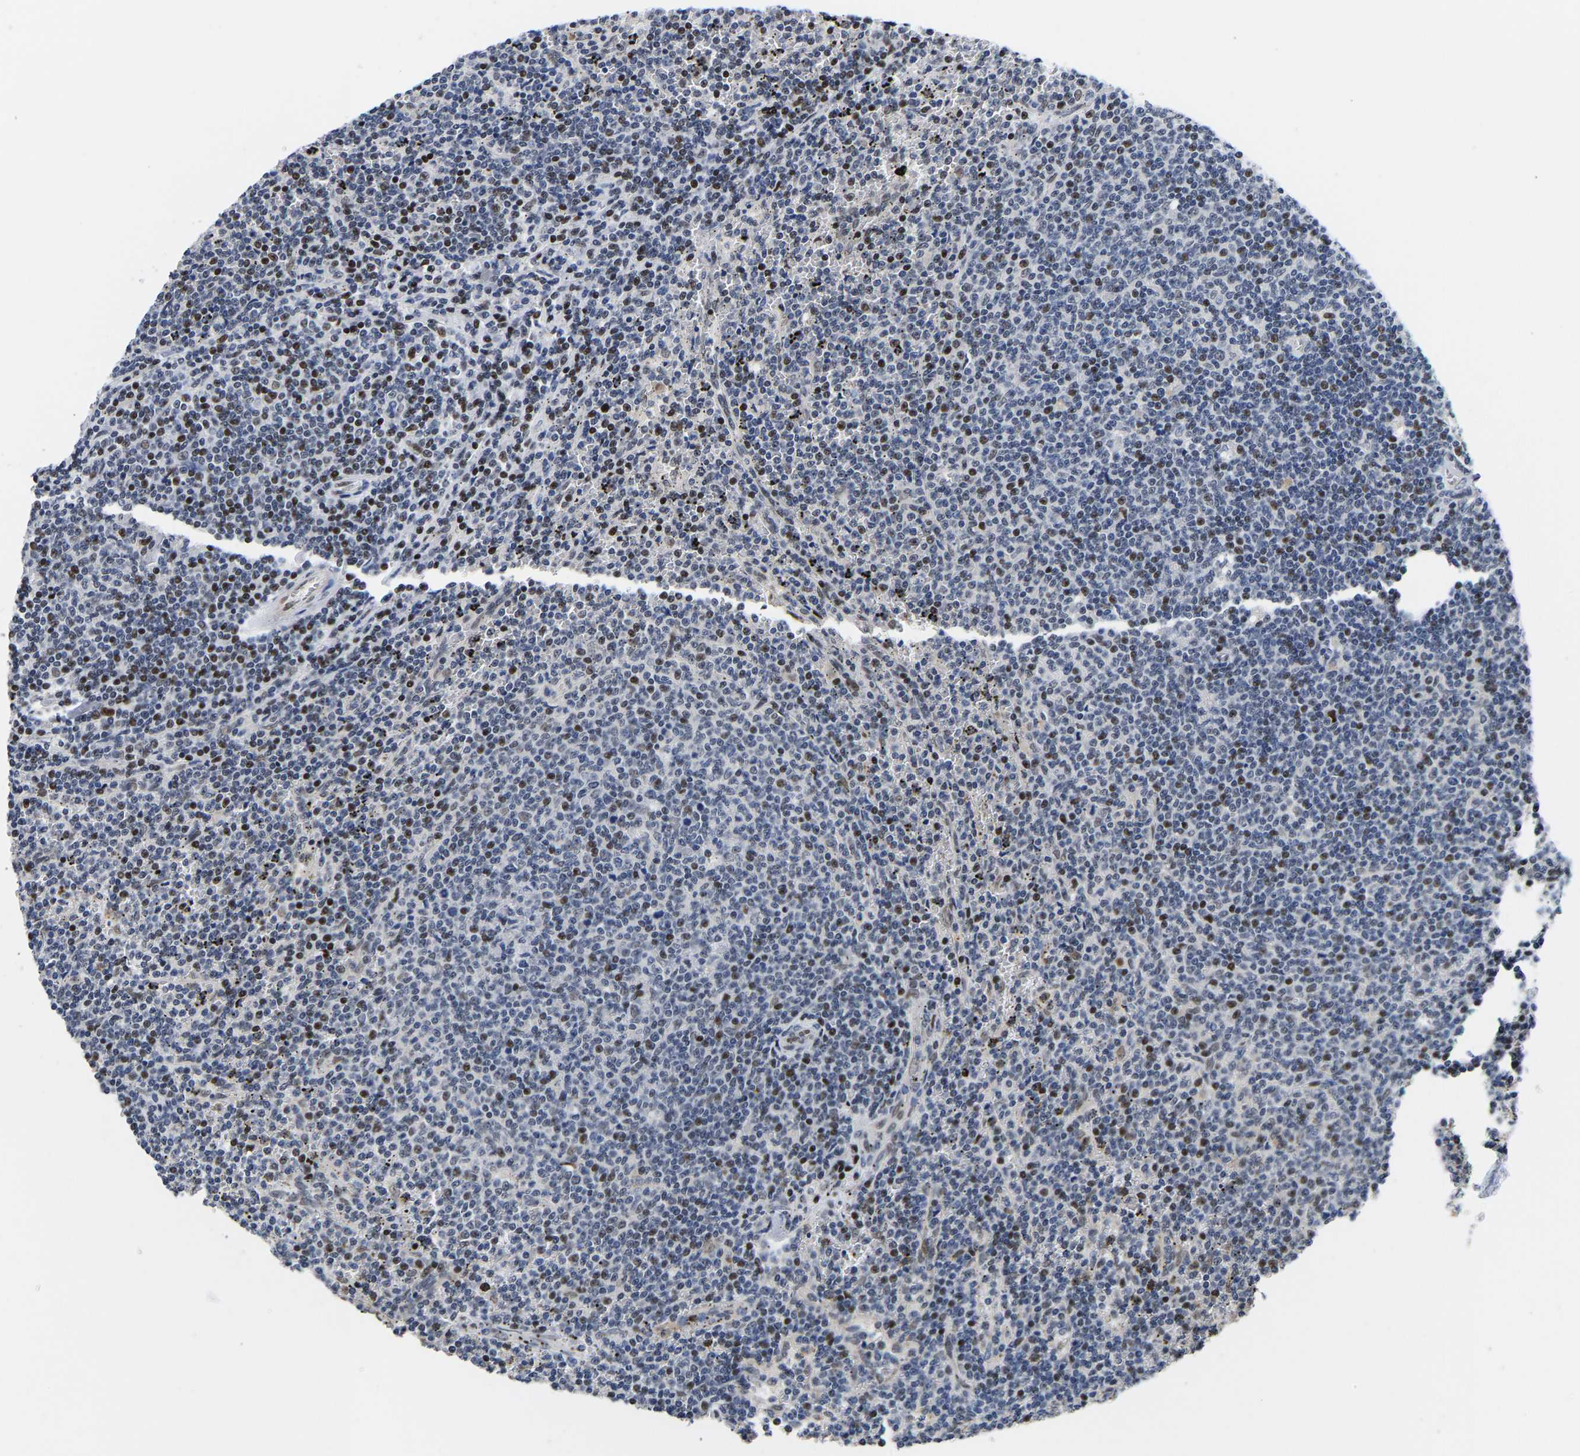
{"staining": {"intensity": "moderate", "quantity": "25%-75%", "location": "nuclear"}, "tissue": "lymphoma", "cell_type": "Tumor cells", "image_type": "cancer", "snomed": [{"axis": "morphology", "description": "Malignant lymphoma, non-Hodgkin's type, Low grade"}, {"axis": "topography", "description": "Spleen"}], "caption": "A medium amount of moderate nuclear staining is appreciated in about 25%-75% of tumor cells in lymphoma tissue. The staining was performed using DAB (3,3'-diaminobenzidine) to visualize the protein expression in brown, while the nuclei were stained in blue with hematoxylin (Magnification: 20x).", "gene": "PTRHD1", "patient": {"sex": "female", "age": 50}}